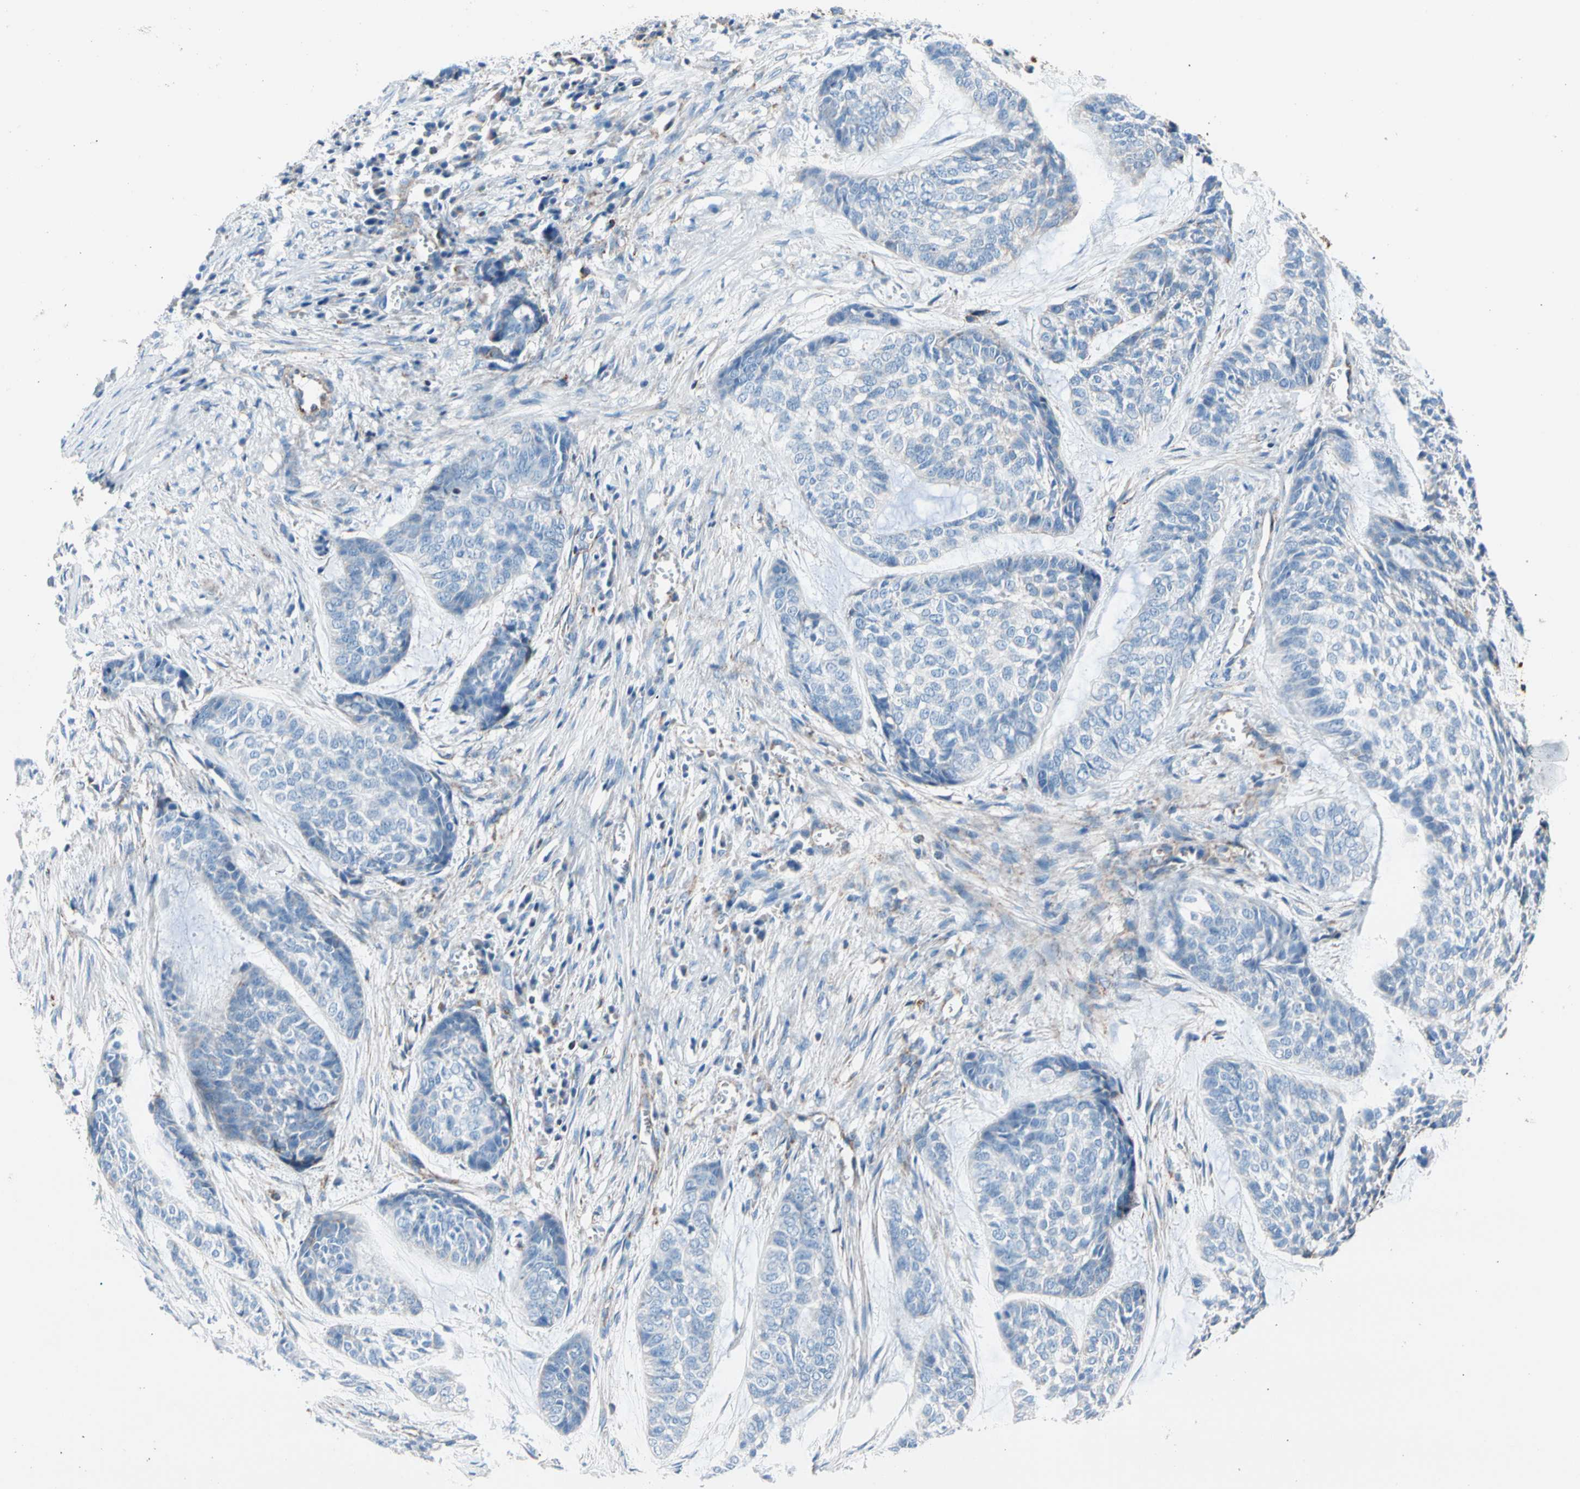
{"staining": {"intensity": "negative", "quantity": "none", "location": "none"}, "tissue": "skin cancer", "cell_type": "Tumor cells", "image_type": "cancer", "snomed": [{"axis": "morphology", "description": "Basal cell carcinoma"}, {"axis": "topography", "description": "Skin"}], "caption": "Tumor cells show no significant protein positivity in basal cell carcinoma (skin).", "gene": "HK1", "patient": {"sex": "female", "age": 64}}